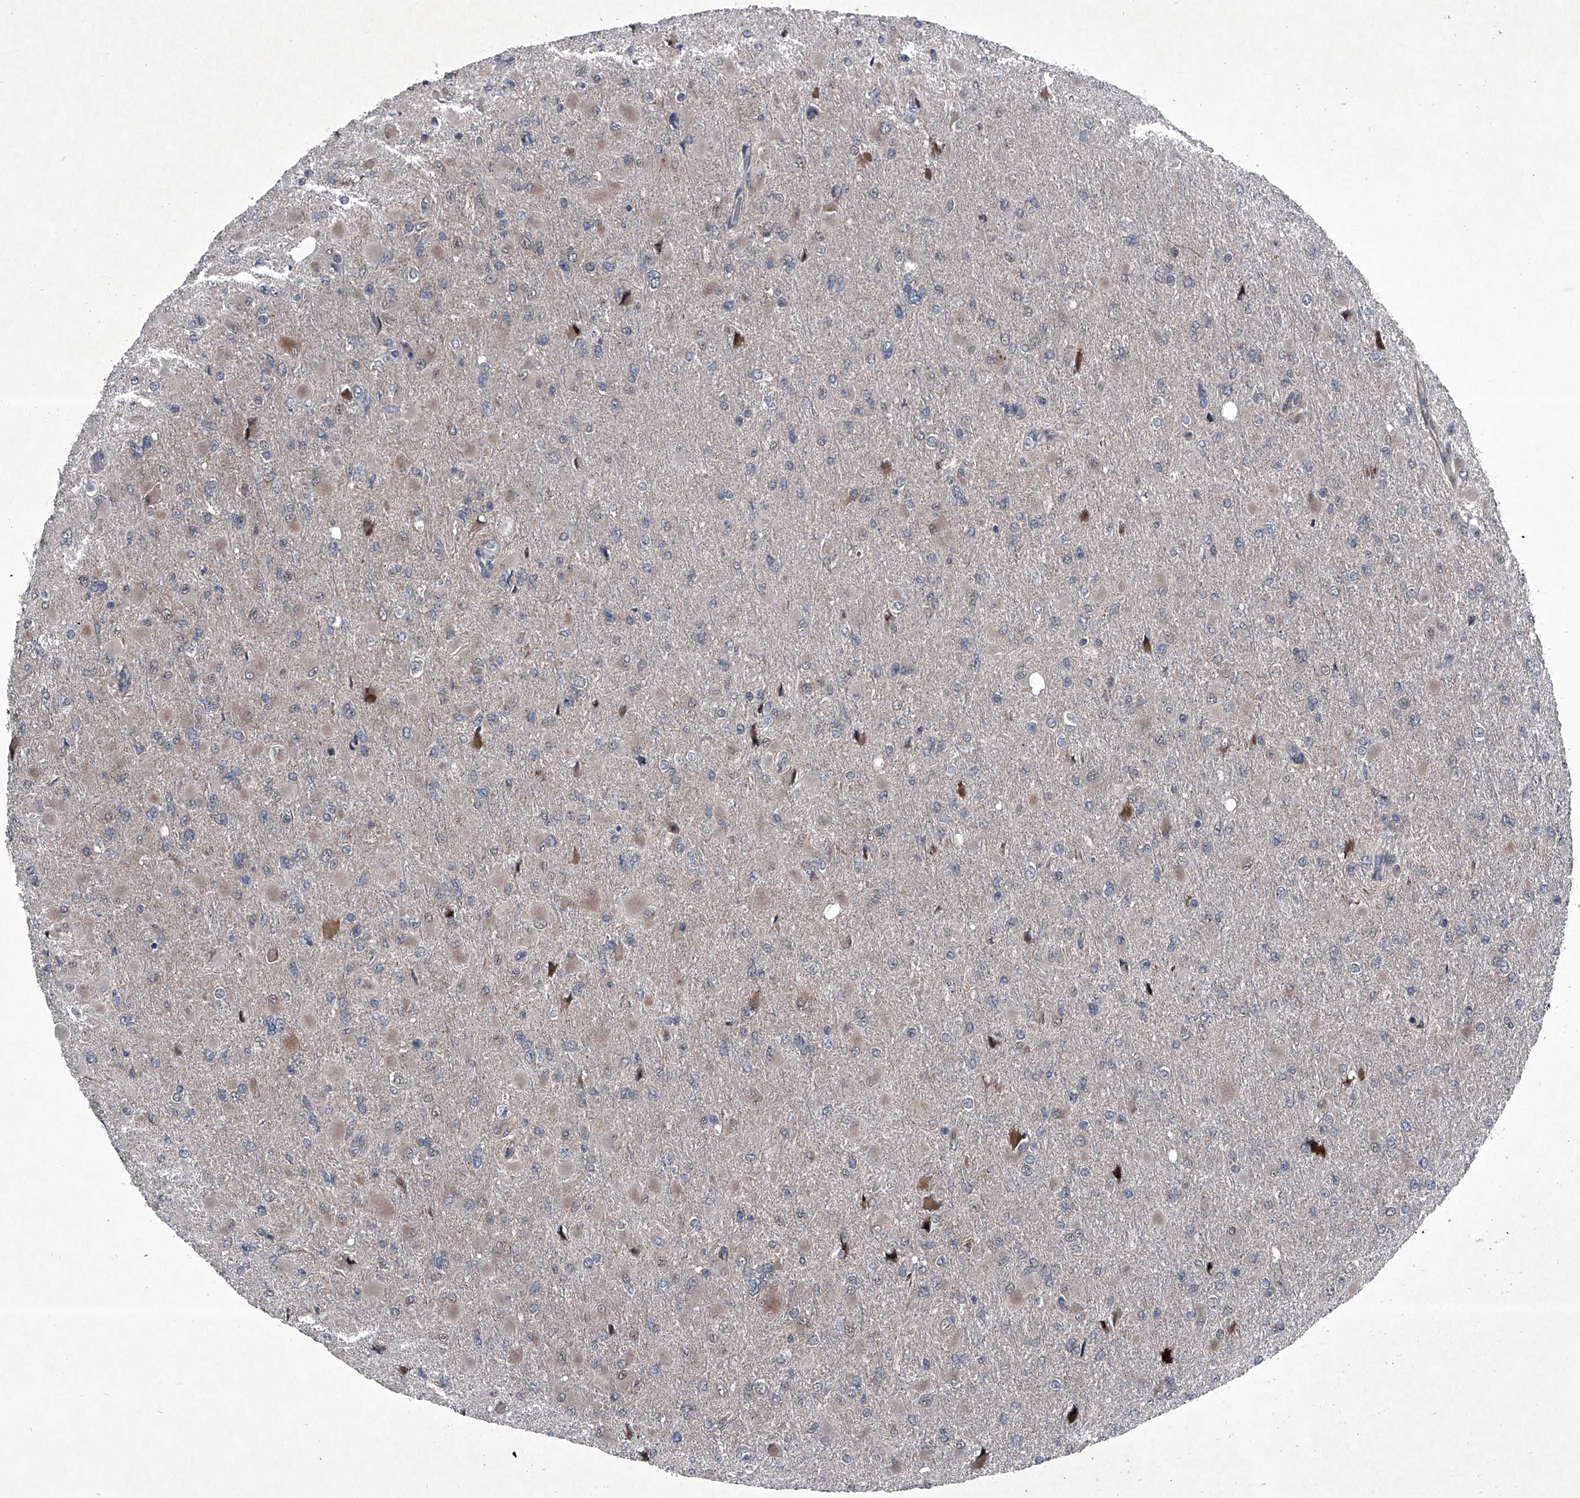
{"staining": {"intensity": "negative", "quantity": "none", "location": "none"}, "tissue": "glioma", "cell_type": "Tumor cells", "image_type": "cancer", "snomed": [{"axis": "morphology", "description": "Glioma, malignant, High grade"}, {"axis": "topography", "description": "Cerebral cortex"}], "caption": "Malignant glioma (high-grade) stained for a protein using immunohistochemistry (IHC) shows no expression tumor cells.", "gene": "ELK4", "patient": {"sex": "female", "age": 36}}